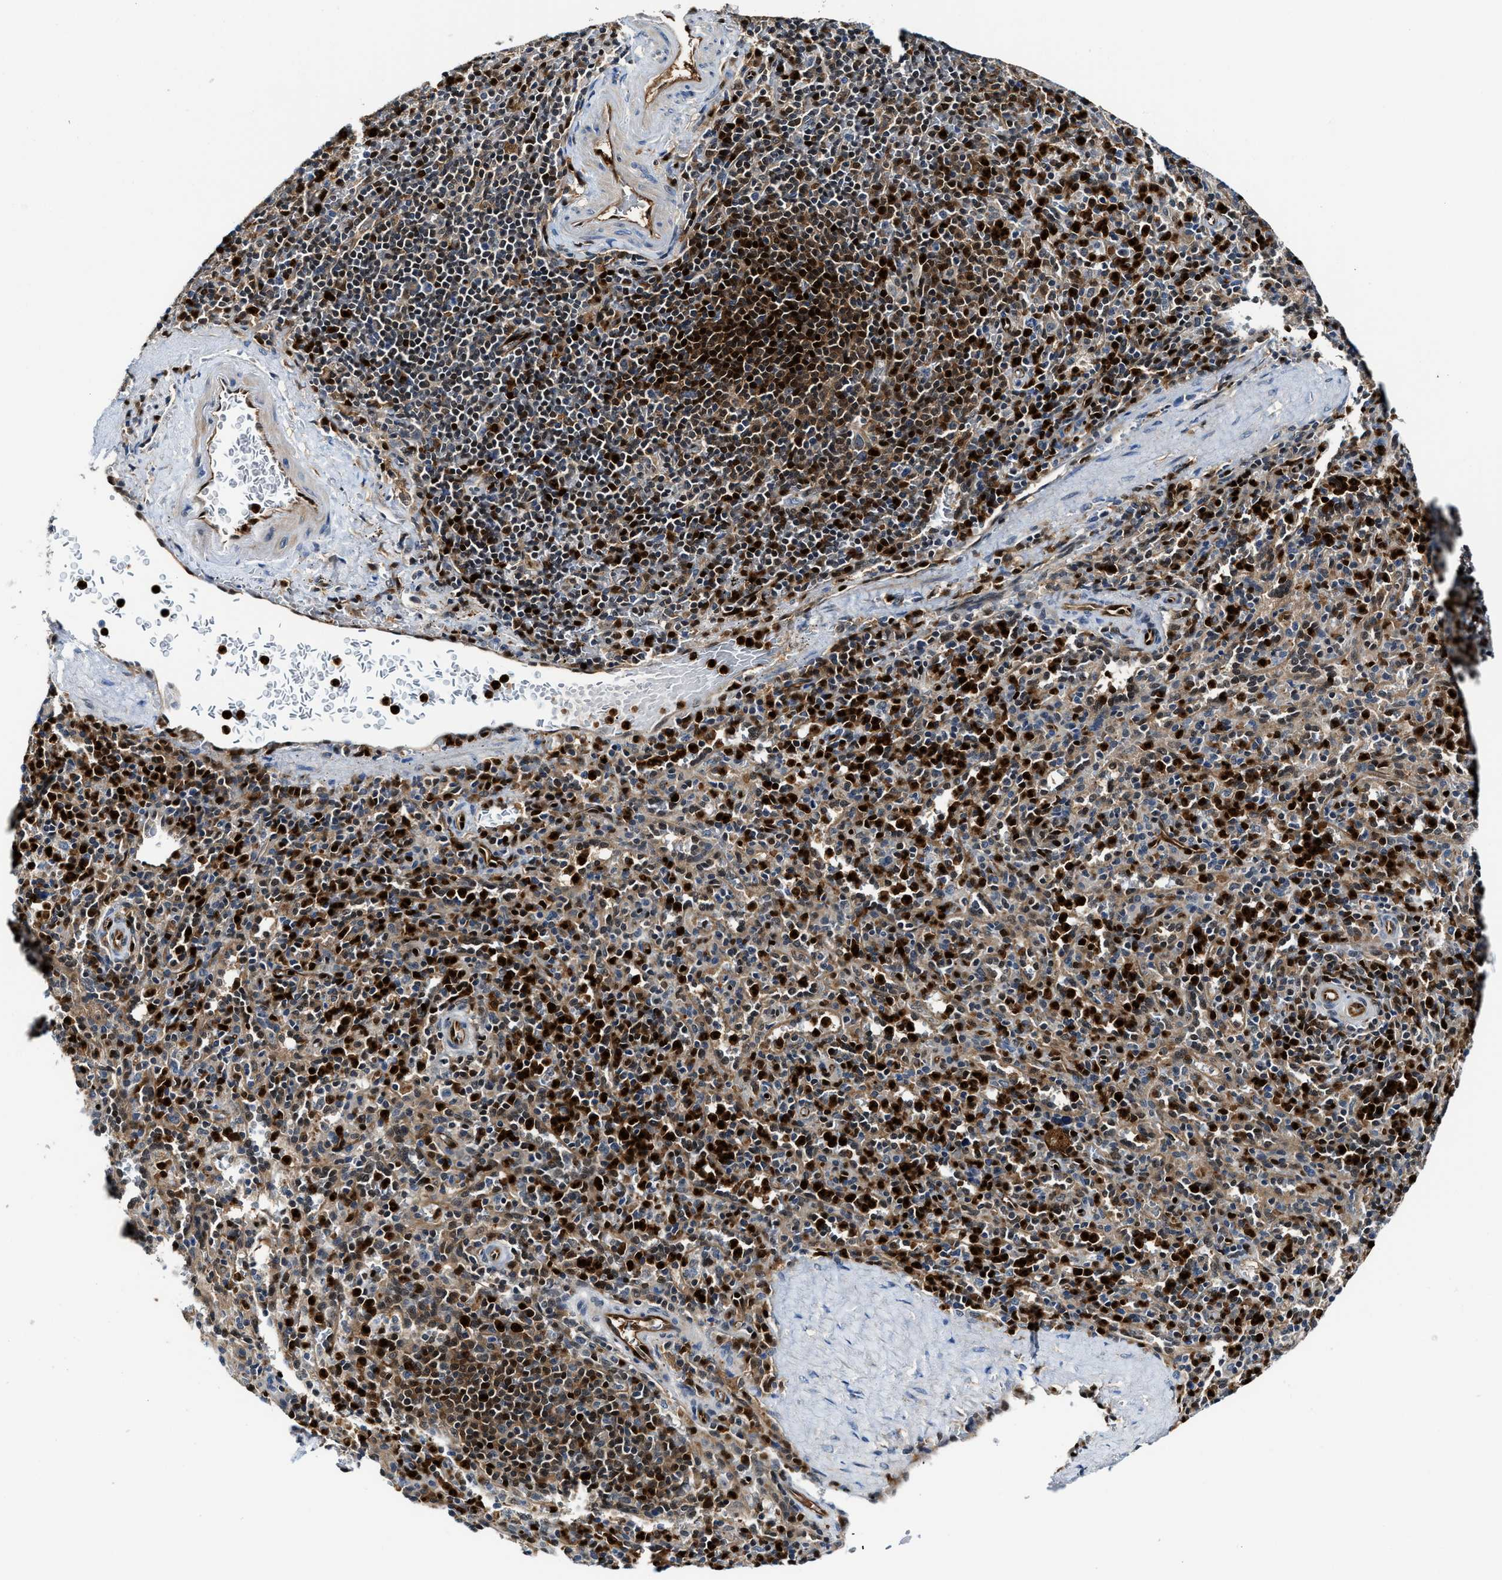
{"staining": {"intensity": "strong", "quantity": "25%-75%", "location": "nuclear"}, "tissue": "spleen", "cell_type": "Cells in red pulp", "image_type": "normal", "snomed": [{"axis": "morphology", "description": "Normal tissue, NOS"}, {"axis": "topography", "description": "Spleen"}], "caption": "The immunohistochemical stain highlights strong nuclear staining in cells in red pulp of unremarkable spleen.", "gene": "LTA4H", "patient": {"sex": "male", "age": 36}}